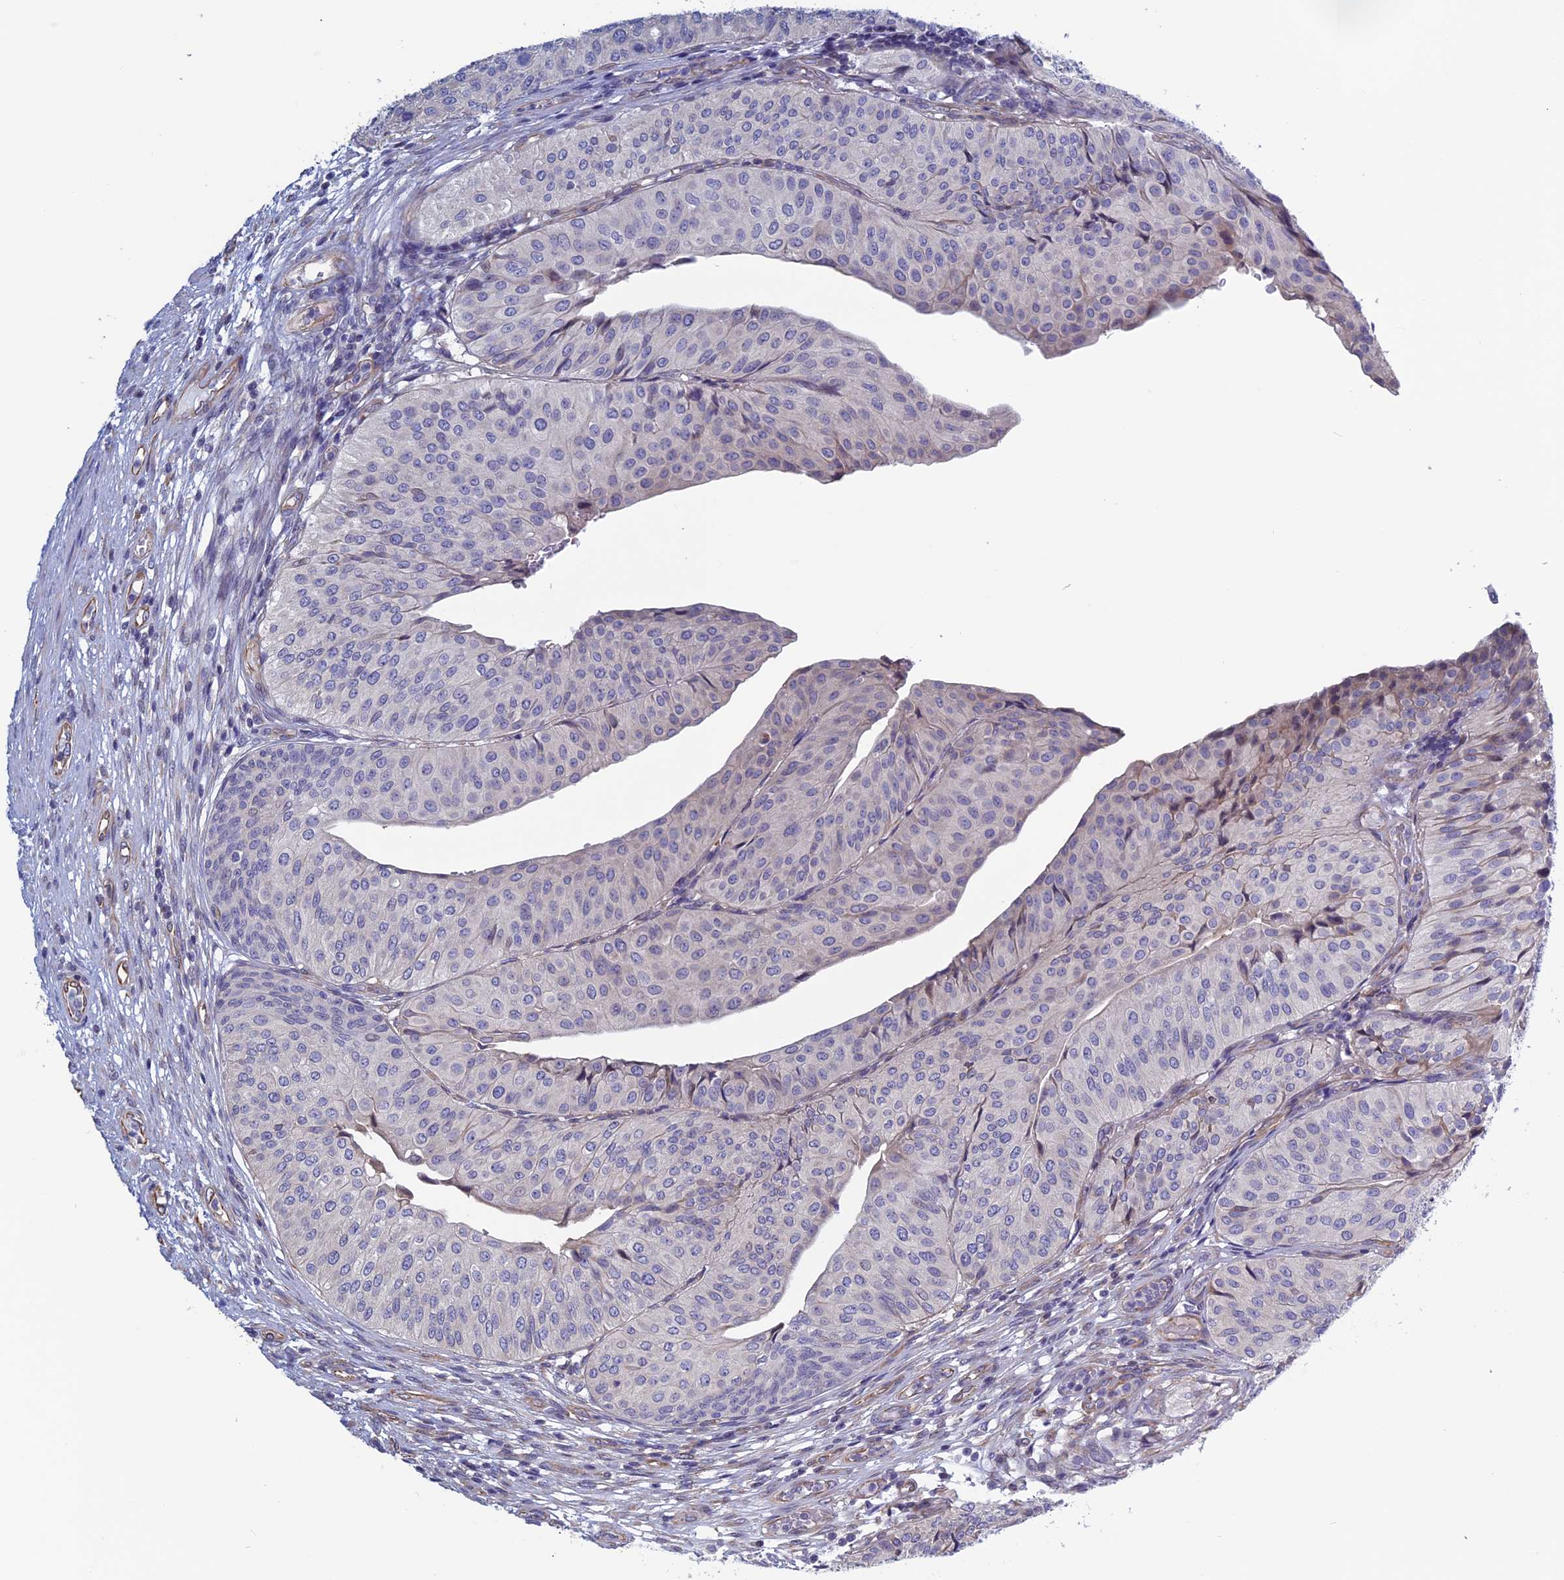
{"staining": {"intensity": "negative", "quantity": "none", "location": "none"}, "tissue": "urothelial cancer", "cell_type": "Tumor cells", "image_type": "cancer", "snomed": [{"axis": "morphology", "description": "Urothelial carcinoma, Low grade"}, {"axis": "topography", "description": "Urinary bladder"}], "caption": "Urothelial cancer stained for a protein using immunohistochemistry (IHC) reveals no expression tumor cells.", "gene": "BCL2L10", "patient": {"sex": "male", "age": 67}}